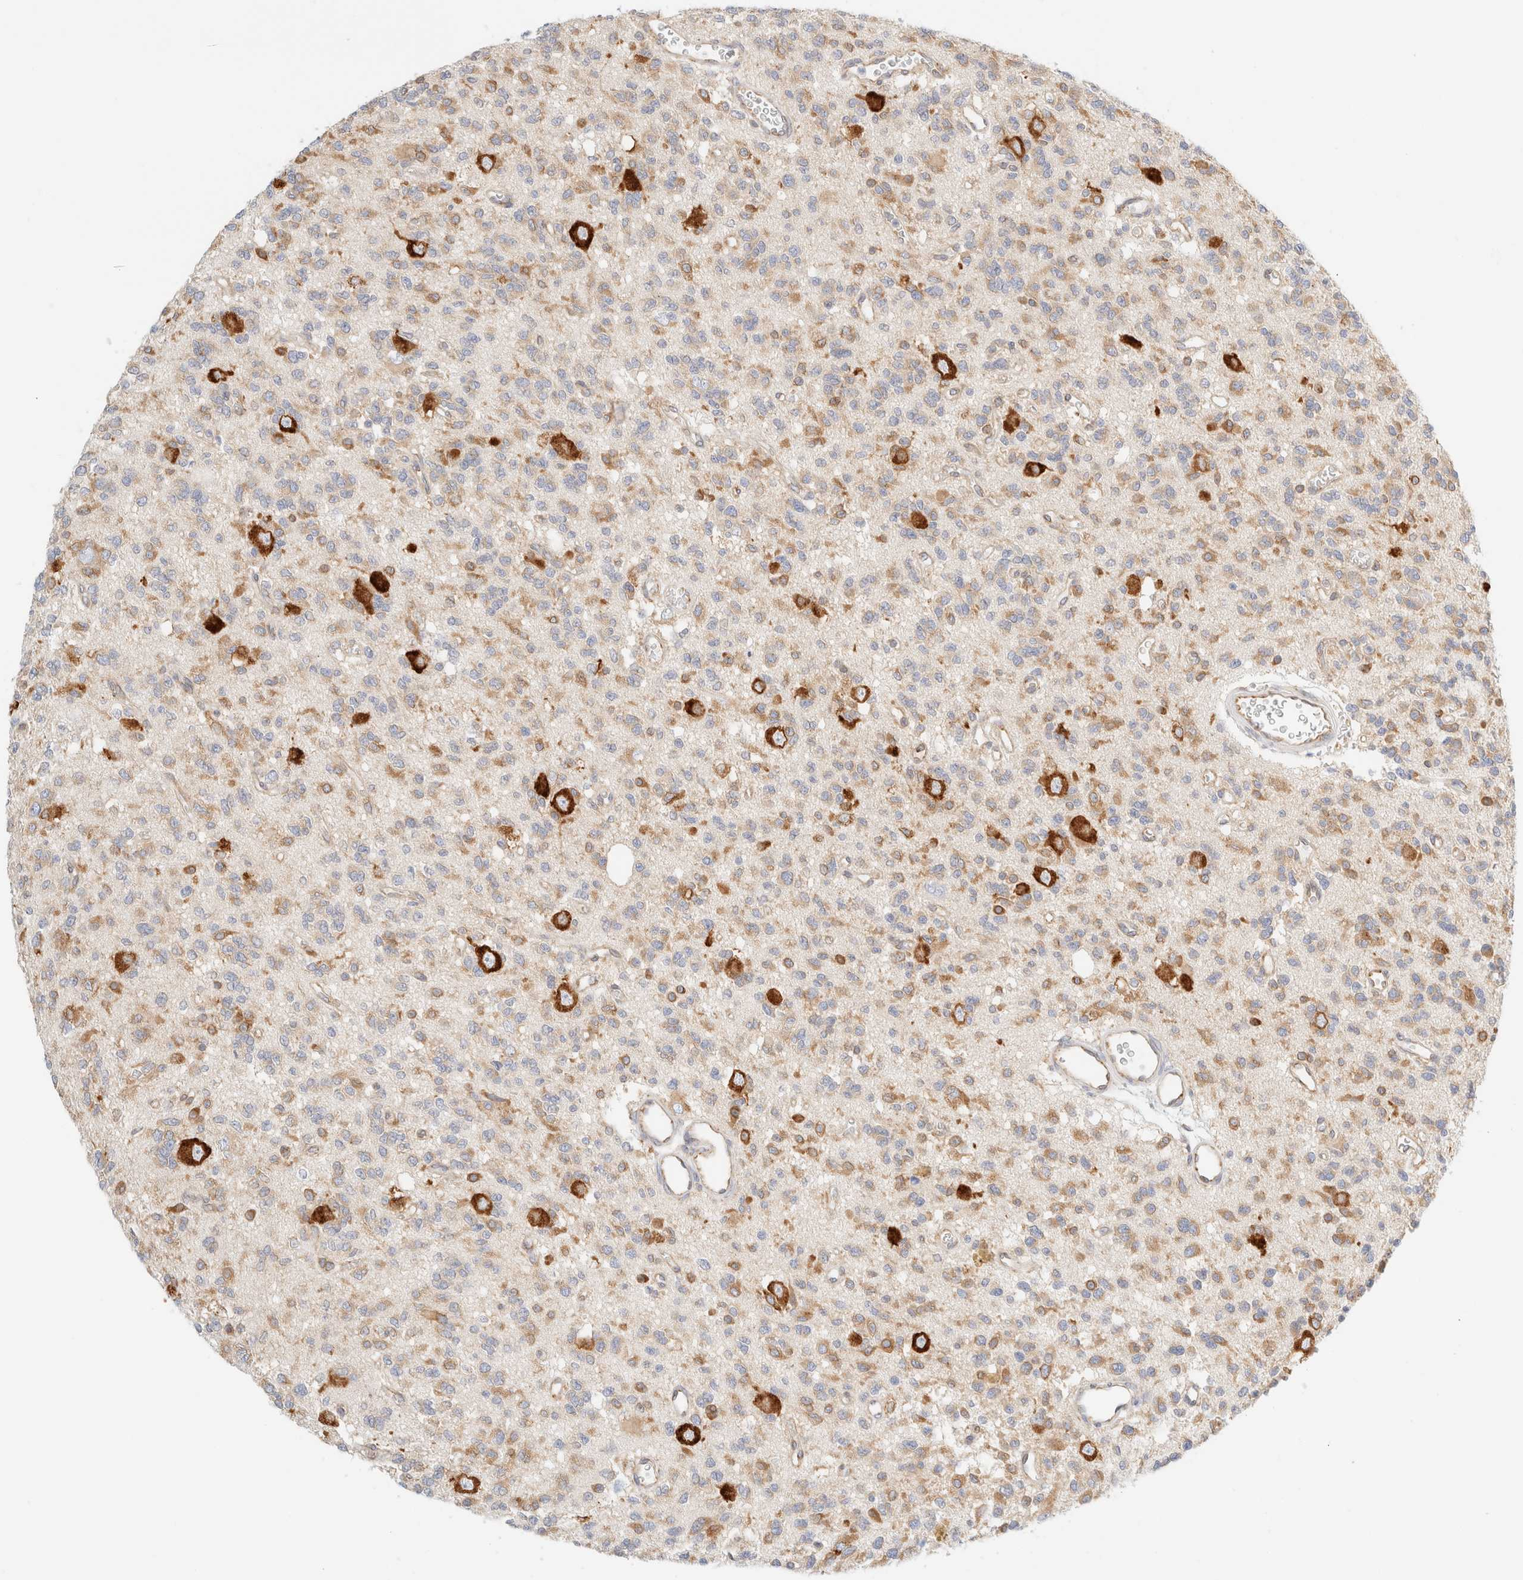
{"staining": {"intensity": "weak", "quantity": "25%-75%", "location": "cytoplasmic/membranous"}, "tissue": "glioma", "cell_type": "Tumor cells", "image_type": "cancer", "snomed": [{"axis": "morphology", "description": "Glioma, malignant, Low grade"}, {"axis": "topography", "description": "Brain"}], "caption": "The photomicrograph demonstrates immunohistochemical staining of glioma. There is weak cytoplasmic/membranous positivity is present in approximately 25%-75% of tumor cells.", "gene": "ZC2HC1A", "patient": {"sex": "male", "age": 38}}